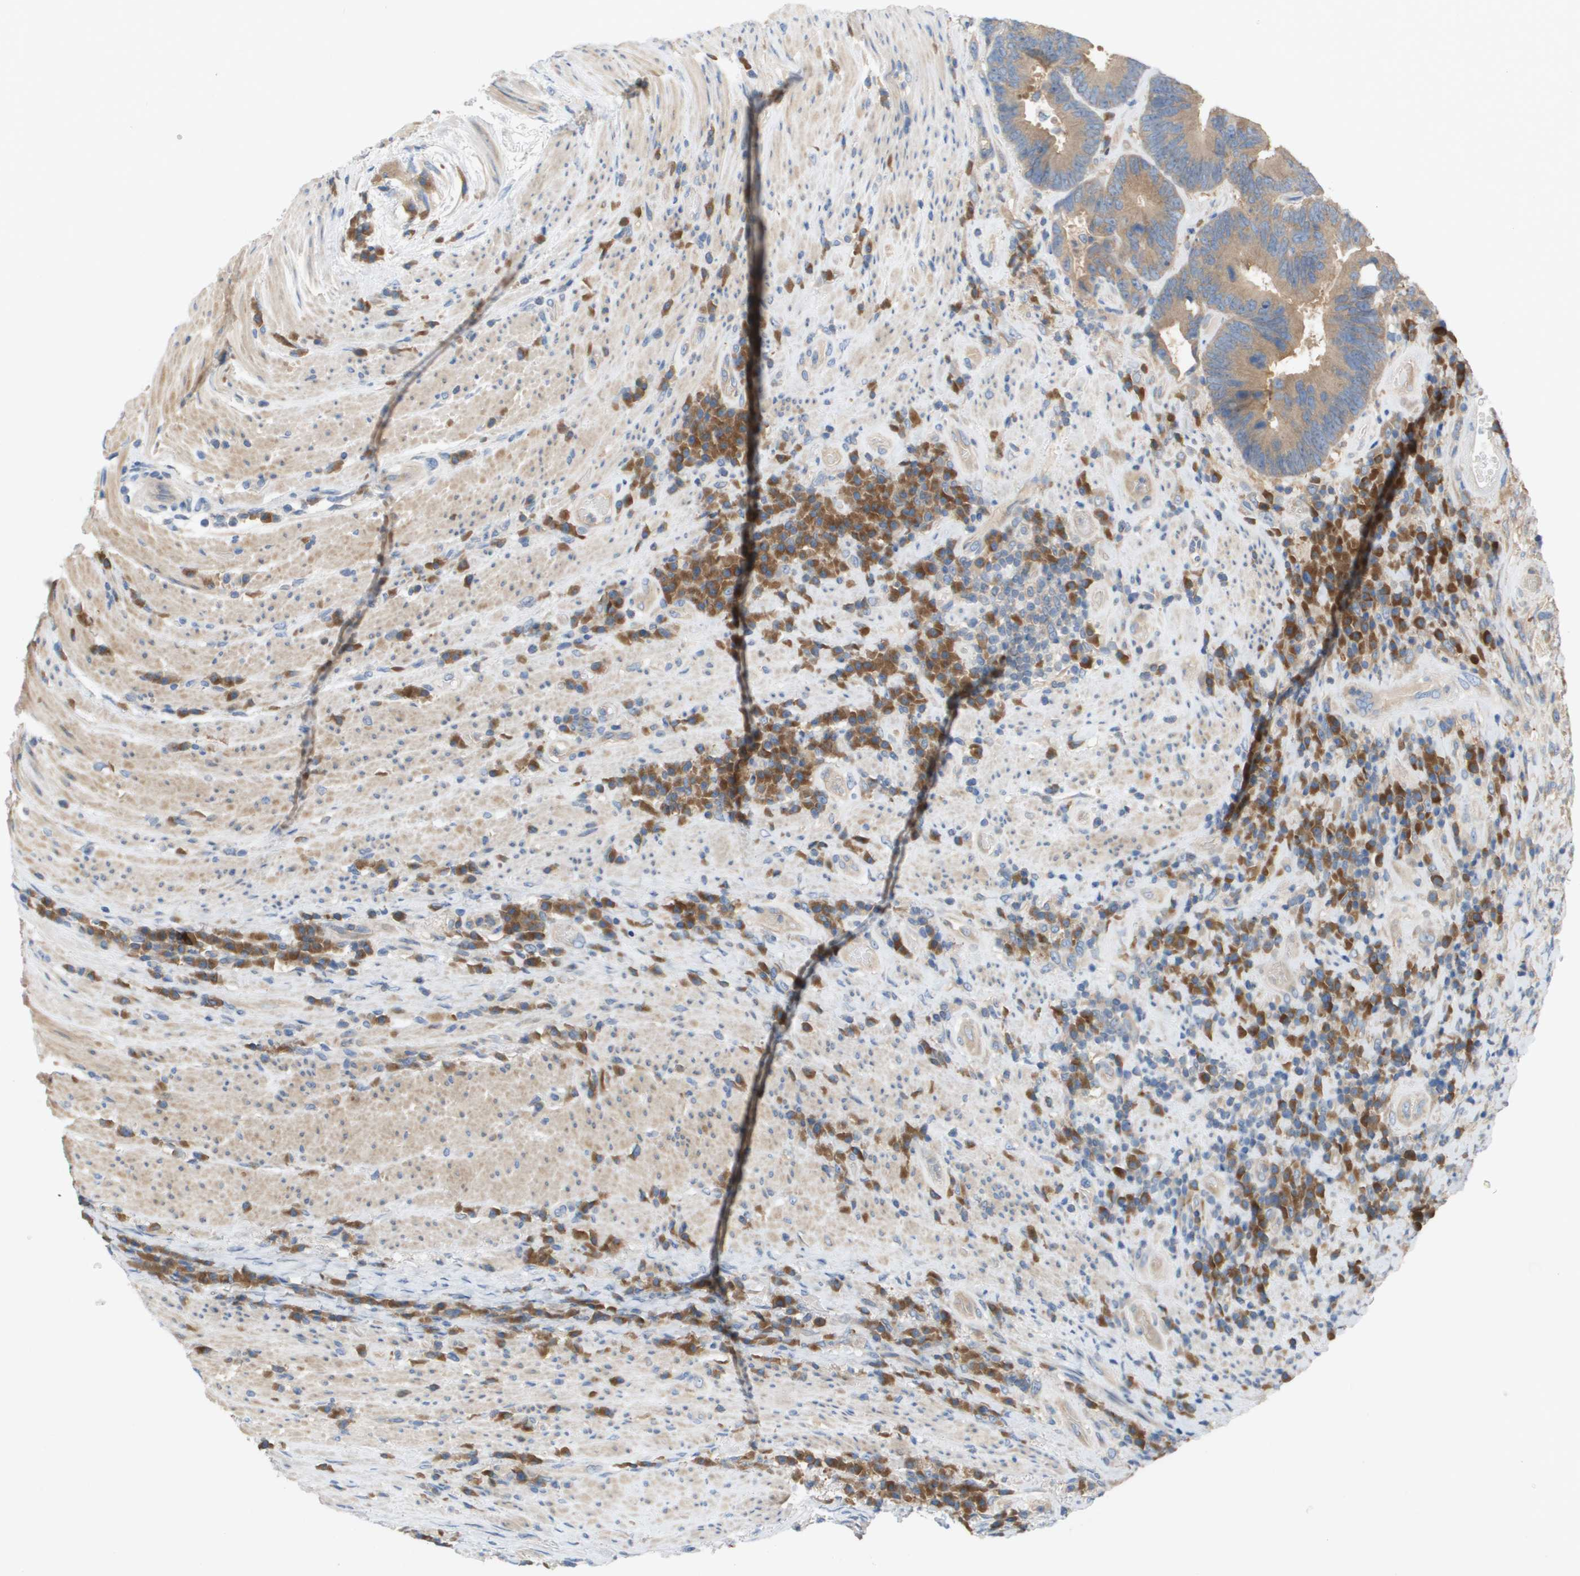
{"staining": {"intensity": "moderate", "quantity": ">75%", "location": "cytoplasmic/membranous"}, "tissue": "colorectal cancer", "cell_type": "Tumor cells", "image_type": "cancer", "snomed": [{"axis": "morphology", "description": "Adenocarcinoma, NOS"}, {"axis": "topography", "description": "Rectum"}], "caption": "A high-resolution micrograph shows immunohistochemistry (IHC) staining of colorectal cancer (adenocarcinoma), which shows moderate cytoplasmic/membranous staining in approximately >75% of tumor cells.", "gene": "UBA5", "patient": {"sex": "female", "age": 89}}